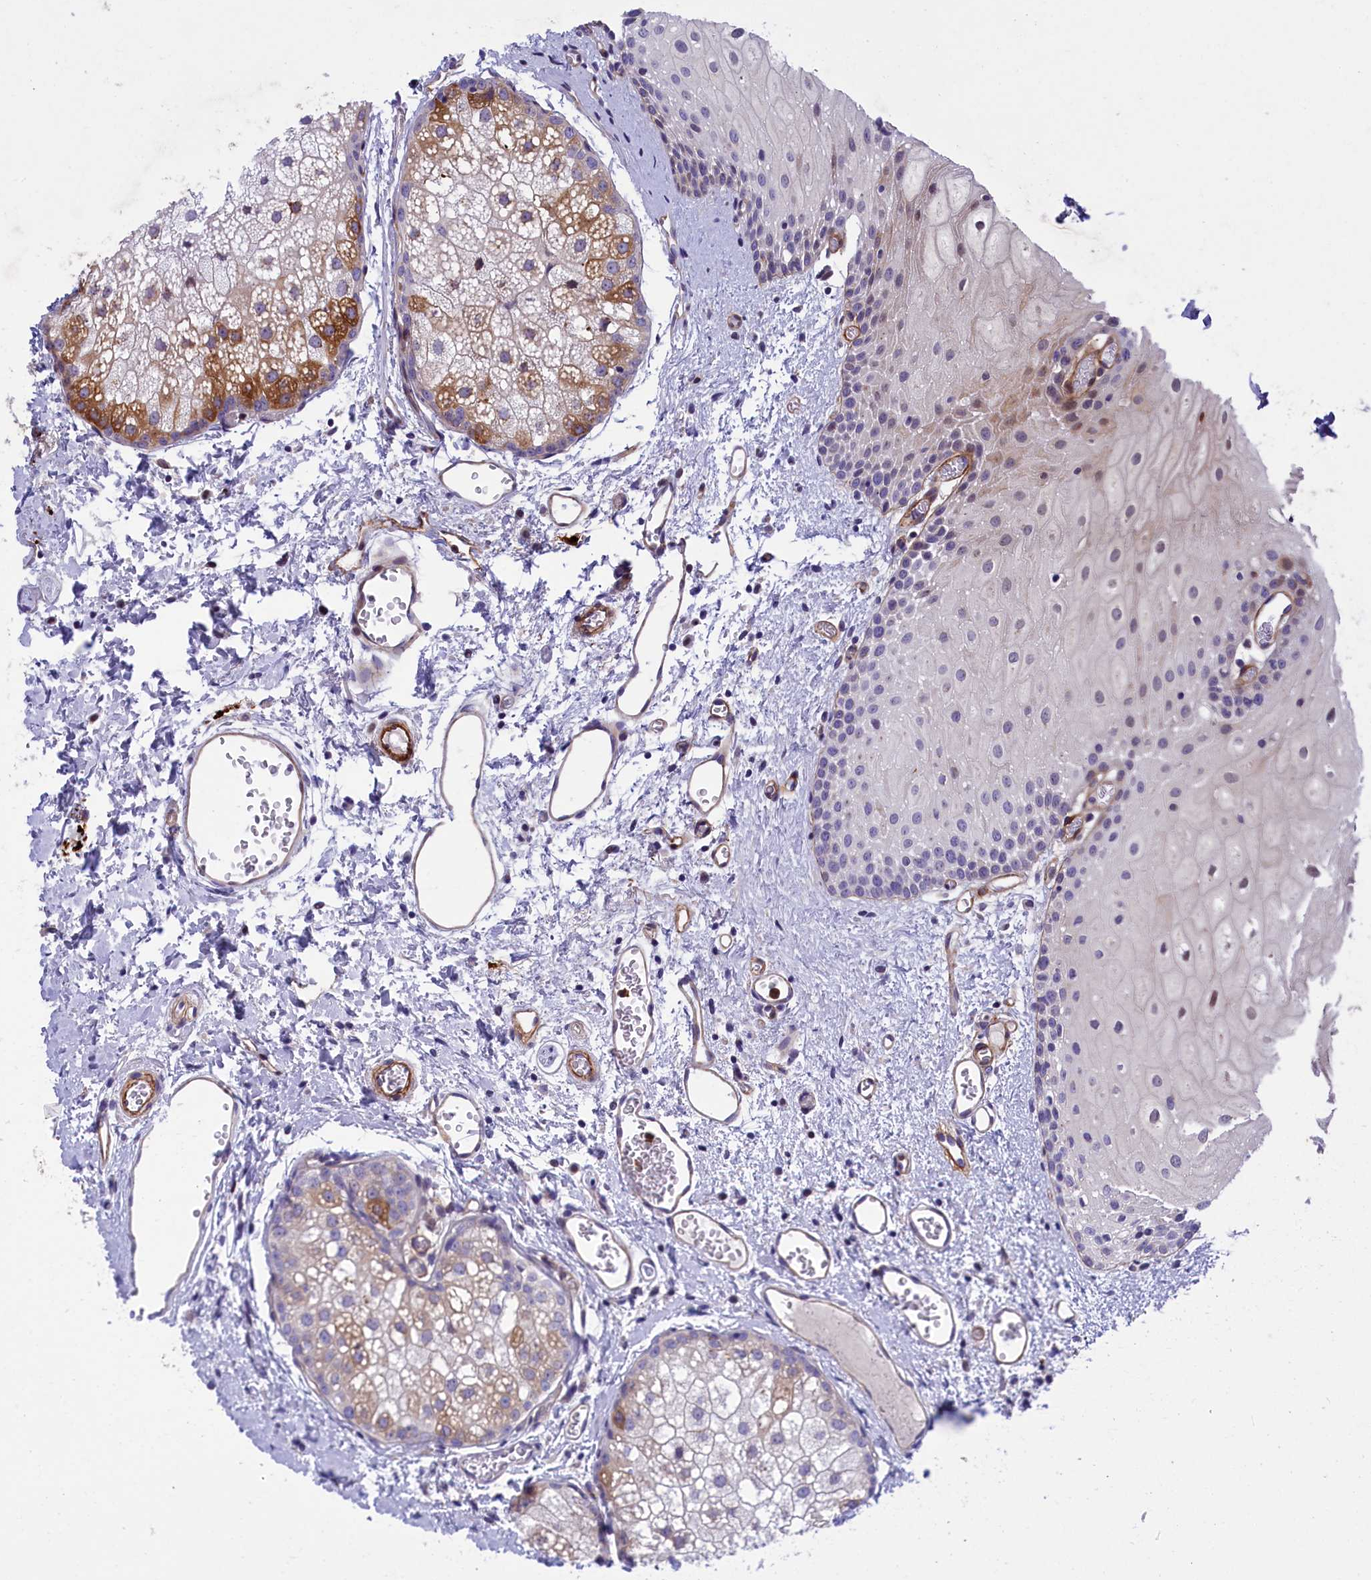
{"staining": {"intensity": "strong", "quantity": "<25%", "location": "cytoplasmic/membranous"}, "tissue": "oral mucosa", "cell_type": "Squamous epithelial cells", "image_type": "normal", "snomed": [{"axis": "morphology", "description": "Normal tissue, NOS"}, {"axis": "morphology", "description": "Squamous cell carcinoma, NOS"}, {"axis": "topography", "description": "Oral tissue"}, {"axis": "topography", "description": "Head-Neck"}], "caption": "Immunohistochemical staining of unremarkable human oral mucosa displays <25% levels of strong cytoplasmic/membranous protein staining in about <25% of squamous epithelial cells. The staining was performed using DAB to visualize the protein expression in brown, while the nuclei were stained in blue with hematoxylin (Magnification: 20x).", "gene": "LOXL1", "patient": {"sex": "female", "age": 70}}